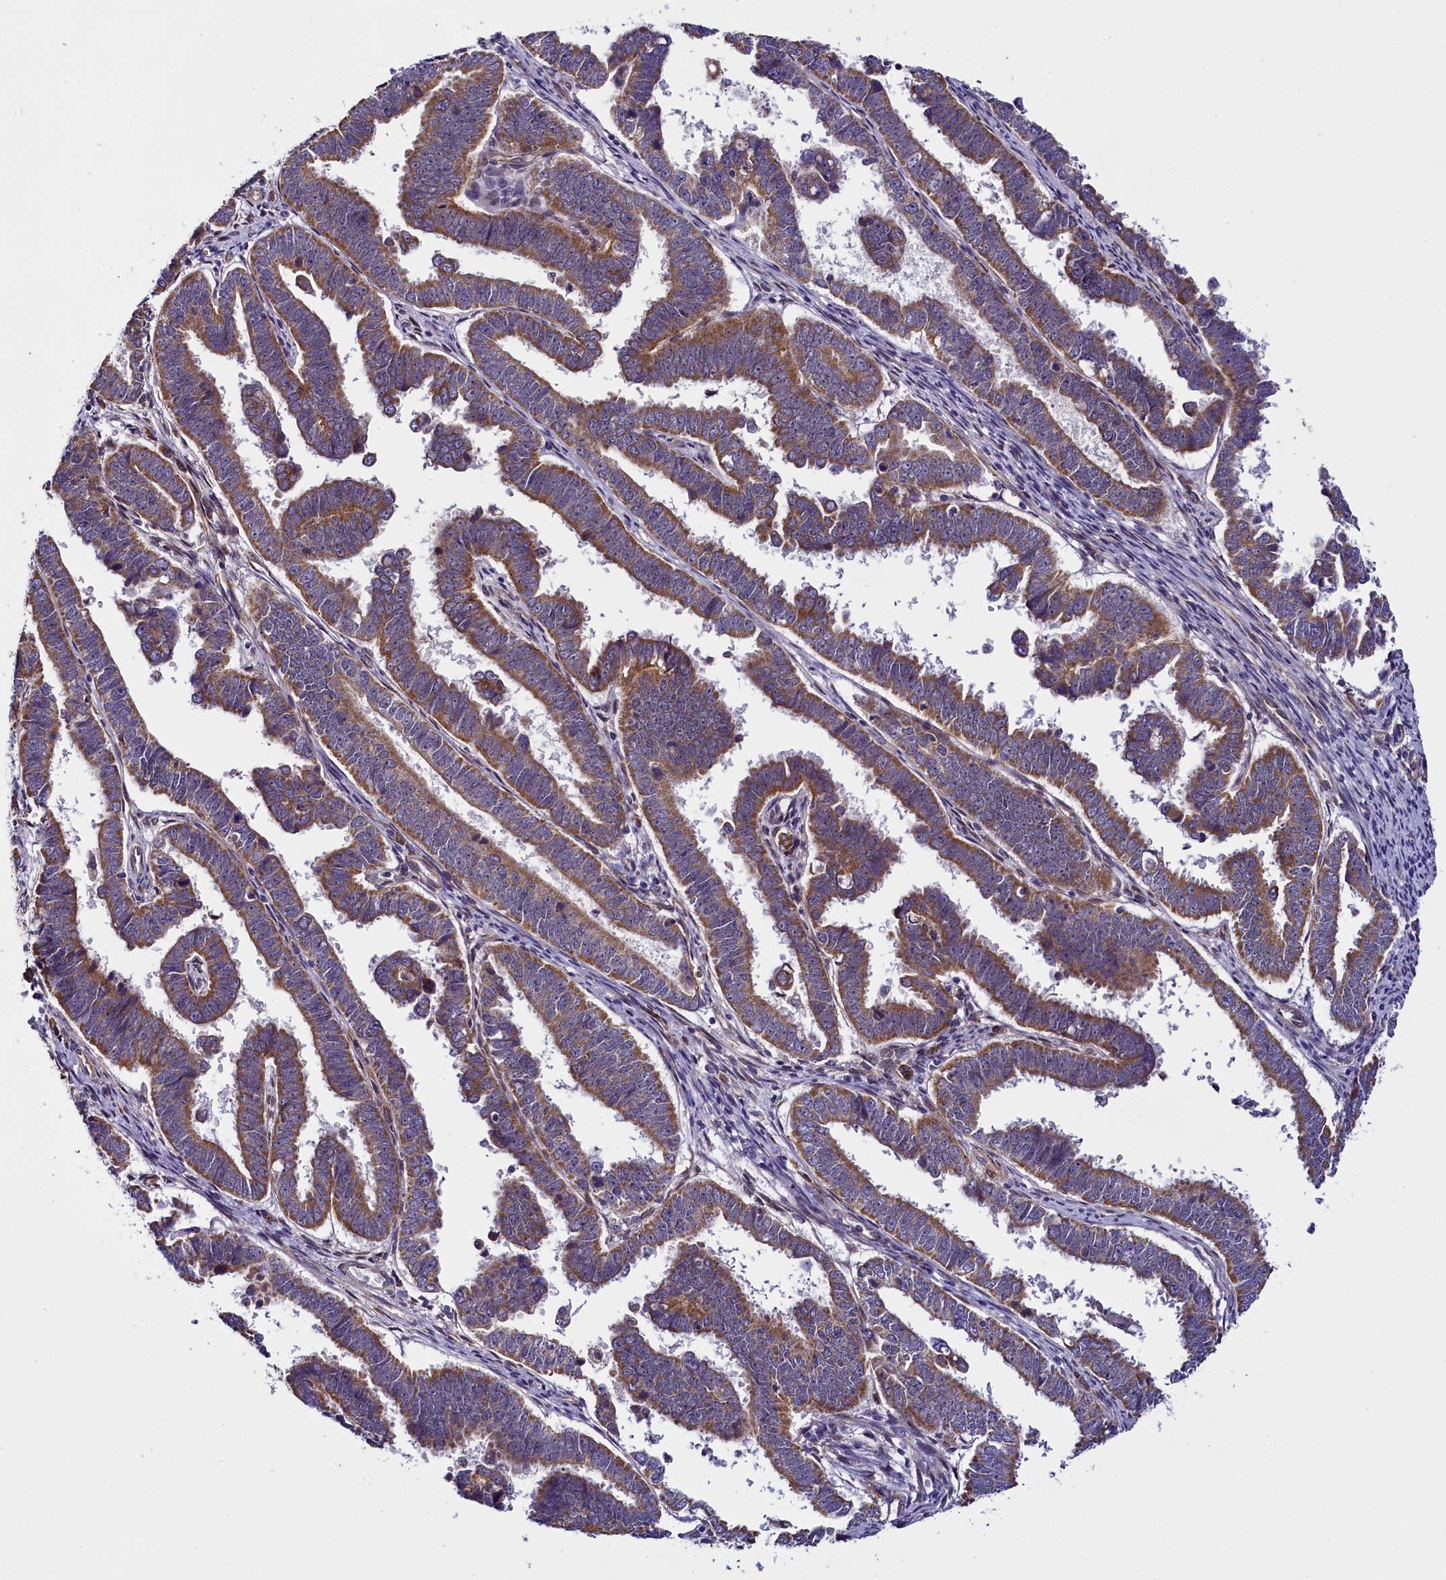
{"staining": {"intensity": "moderate", "quantity": ">75%", "location": "cytoplasmic/membranous"}, "tissue": "endometrial cancer", "cell_type": "Tumor cells", "image_type": "cancer", "snomed": [{"axis": "morphology", "description": "Adenocarcinoma, NOS"}, {"axis": "topography", "description": "Endometrium"}], "caption": "Immunohistochemical staining of adenocarcinoma (endometrial) demonstrates medium levels of moderate cytoplasmic/membranous protein staining in about >75% of tumor cells.", "gene": "UACA", "patient": {"sex": "female", "age": 75}}